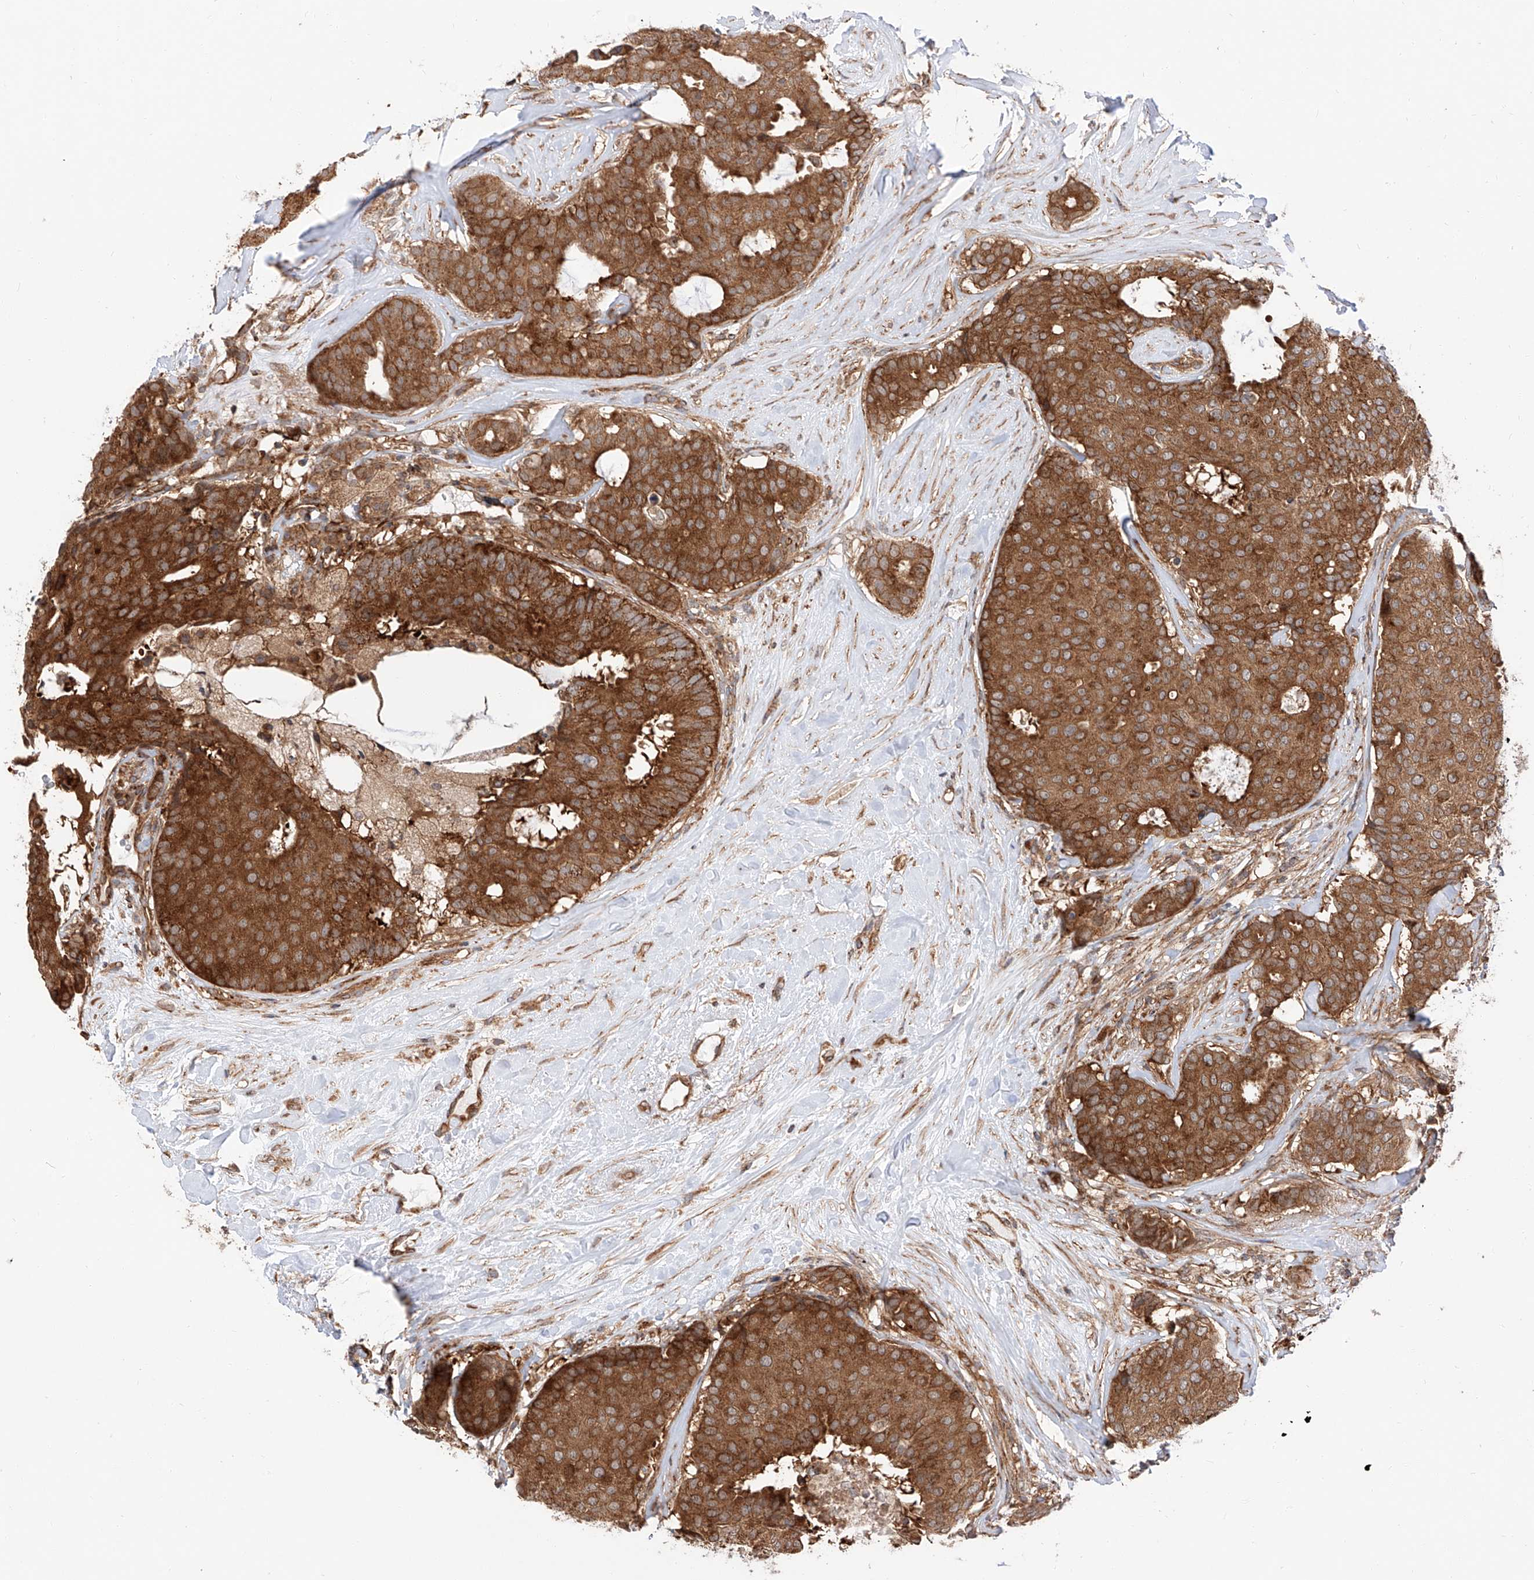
{"staining": {"intensity": "strong", "quantity": ">75%", "location": "cytoplasmic/membranous"}, "tissue": "breast cancer", "cell_type": "Tumor cells", "image_type": "cancer", "snomed": [{"axis": "morphology", "description": "Duct carcinoma"}, {"axis": "topography", "description": "Breast"}], "caption": "Immunohistochemical staining of human invasive ductal carcinoma (breast) reveals high levels of strong cytoplasmic/membranous staining in about >75% of tumor cells. The protein is shown in brown color, while the nuclei are stained blue.", "gene": "ISCA2", "patient": {"sex": "female", "age": 75}}